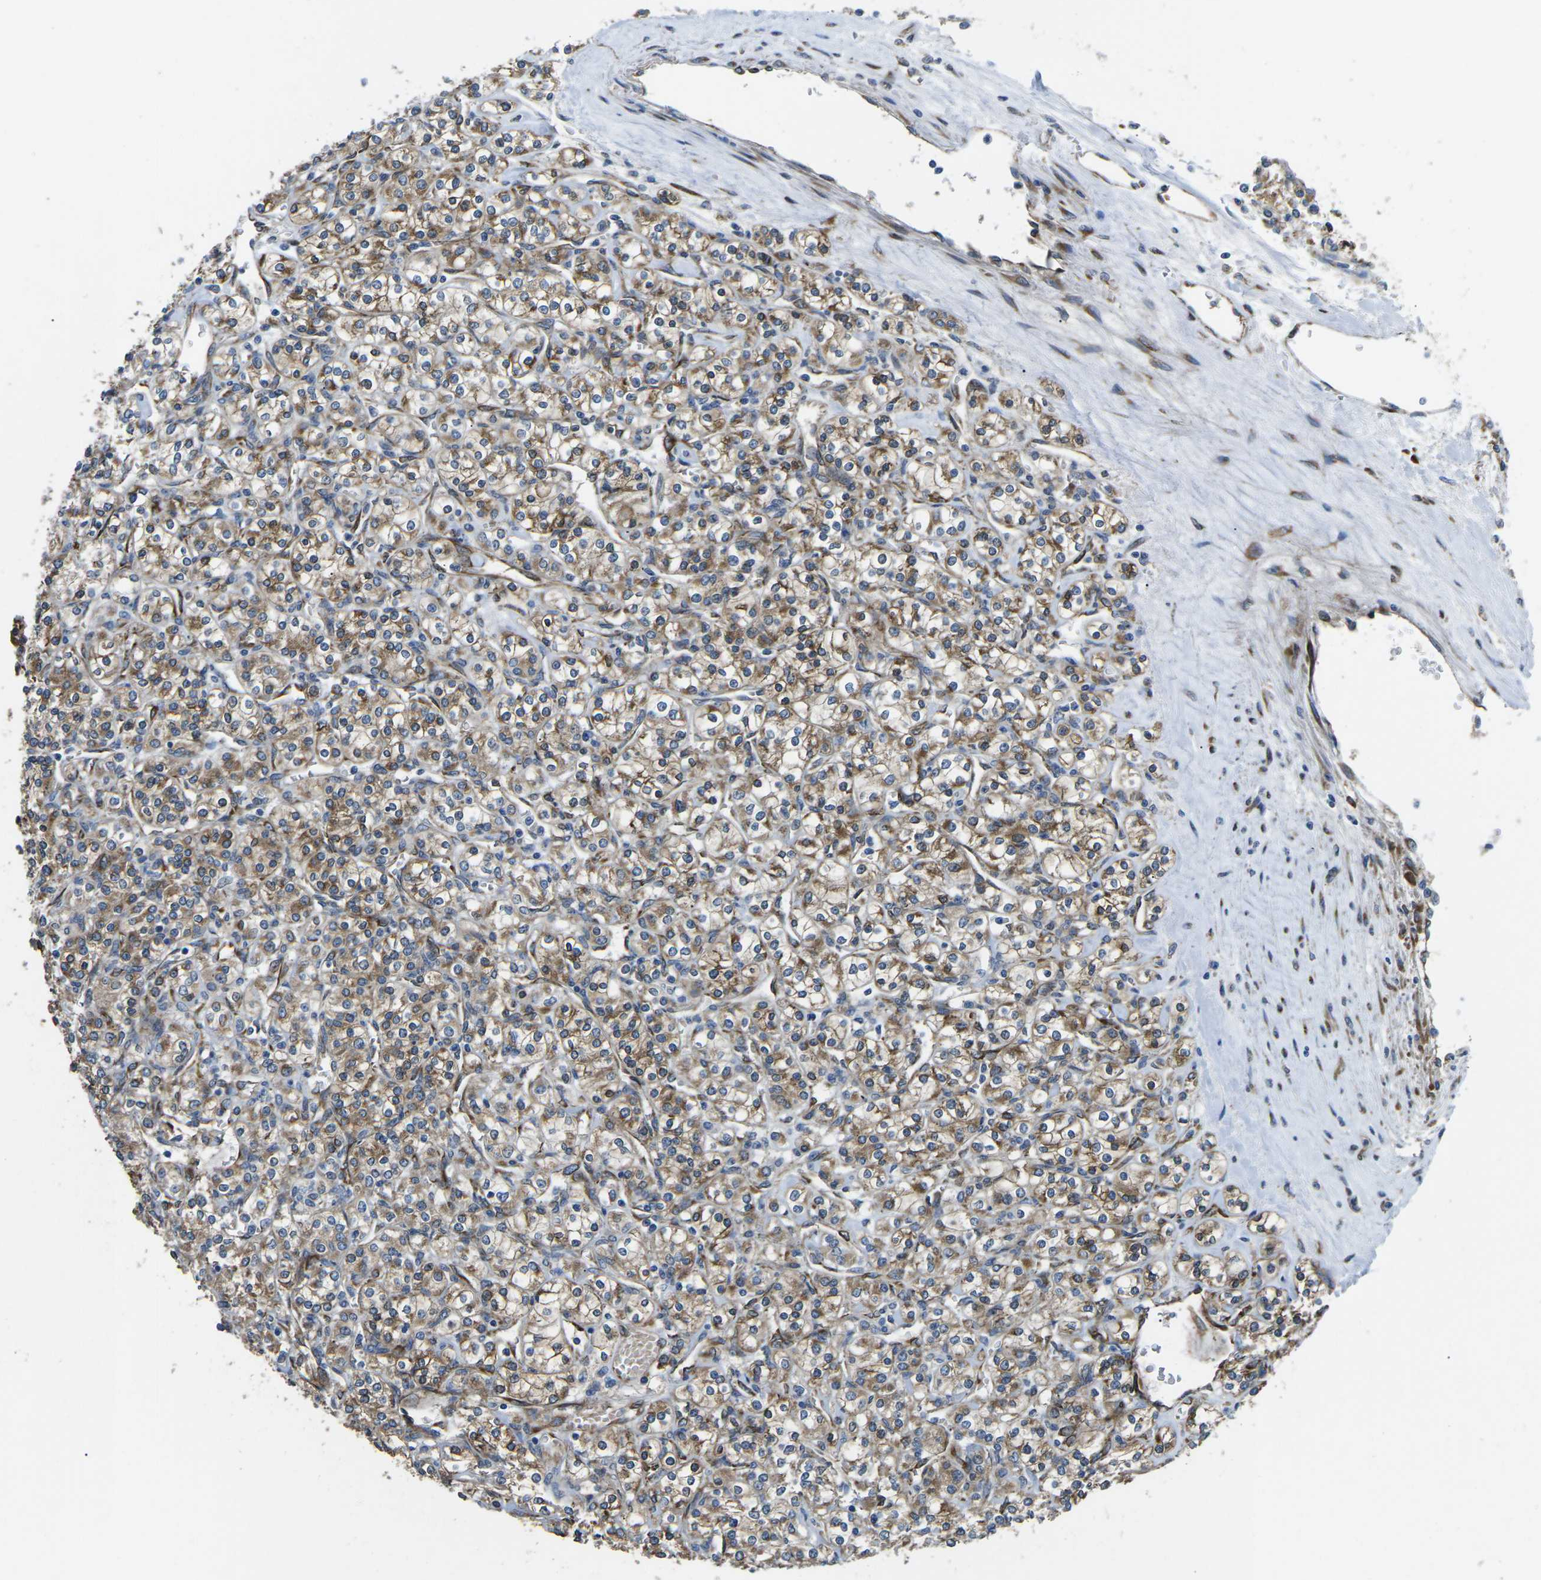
{"staining": {"intensity": "moderate", "quantity": ">75%", "location": "cytoplasmic/membranous"}, "tissue": "renal cancer", "cell_type": "Tumor cells", "image_type": "cancer", "snomed": [{"axis": "morphology", "description": "Adenocarcinoma, NOS"}, {"axis": "topography", "description": "Kidney"}], "caption": "Immunohistochemistry (IHC) of adenocarcinoma (renal) displays medium levels of moderate cytoplasmic/membranous expression in approximately >75% of tumor cells.", "gene": "PDZD8", "patient": {"sex": "male", "age": 77}}